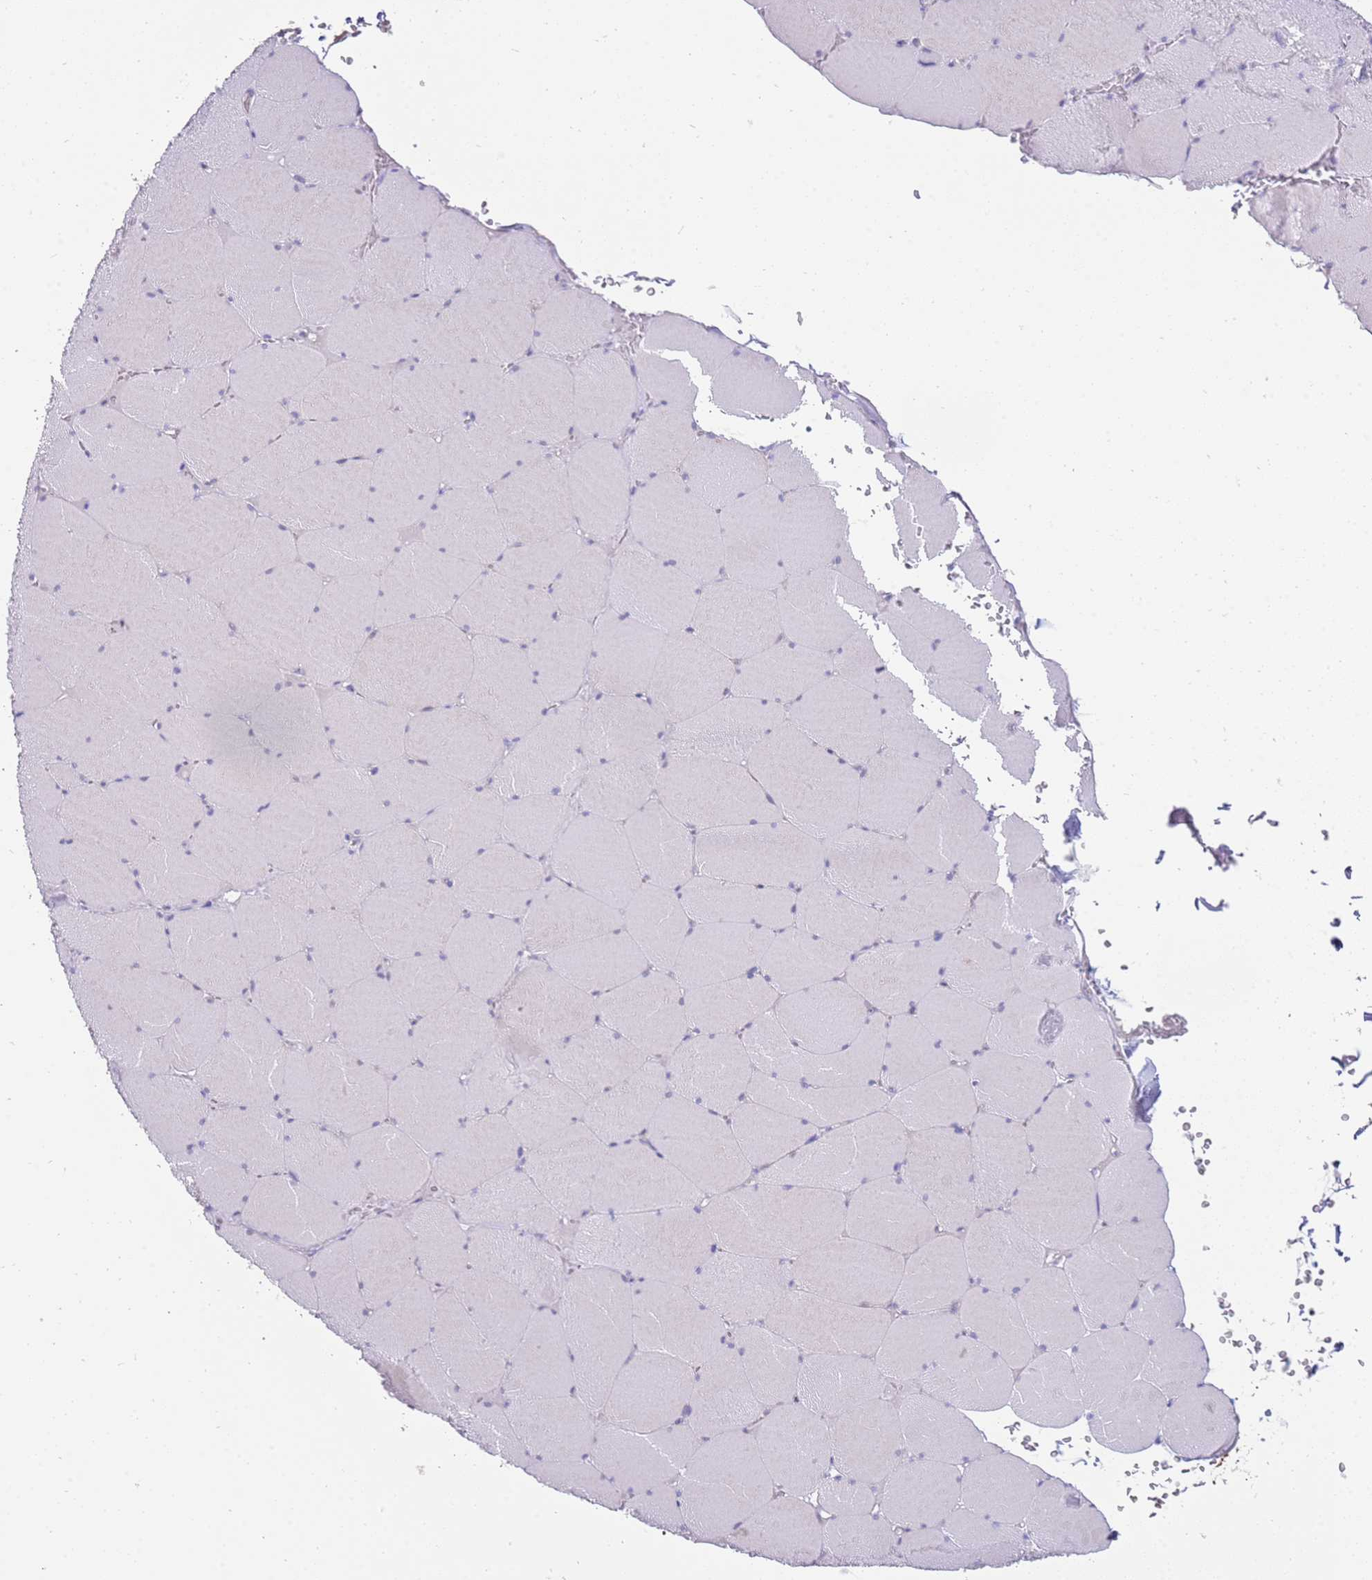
{"staining": {"intensity": "negative", "quantity": "none", "location": "none"}, "tissue": "skeletal muscle", "cell_type": "Myocytes", "image_type": "normal", "snomed": [{"axis": "morphology", "description": "Normal tissue, NOS"}, {"axis": "topography", "description": "Skeletal muscle"}, {"axis": "topography", "description": "Head-Neck"}], "caption": "Immunohistochemistry histopathology image of unremarkable skeletal muscle stained for a protein (brown), which exhibits no staining in myocytes. (DAB immunohistochemistry (IHC), high magnification).", "gene": "STK25", "patient": {"sex": "male", "age": 66}}